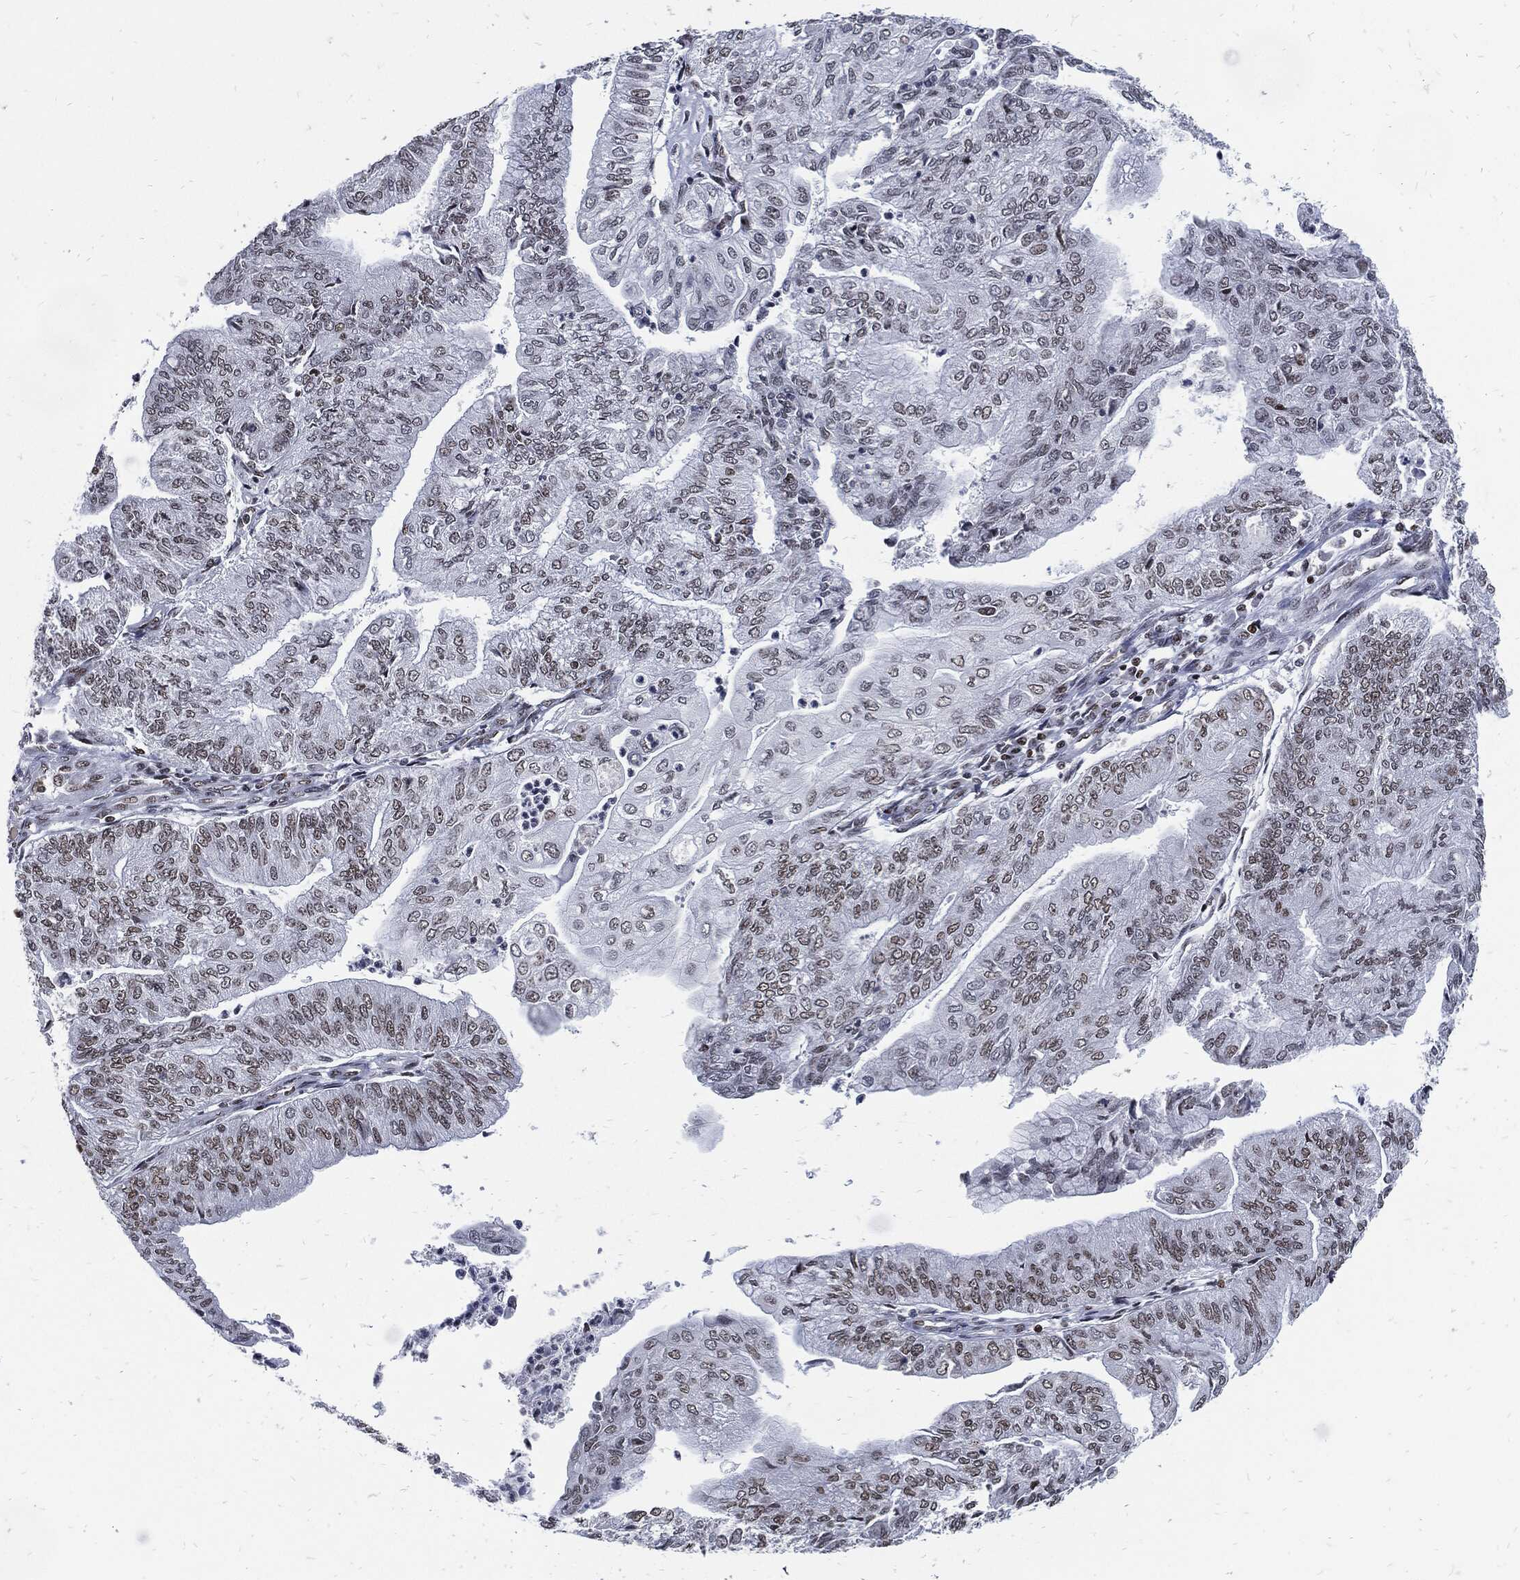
{"staining": {"intensity": "negative", "quantity": "none", "location": "none"}, "tissue": "endometrial cancer", "cell_type": "Tumor cells", "image_type": "cancer", "snomed": [{"axis": "morphology", "description": "Adenocarcinoma, NOS"}, {"axis": "topography", "description": "Endometrium"}], "caption": "The immunohistochemistry photomicrograph has no significant positivity in tumor cells of endometrial cancer (adenocarcinoma) tissue.", "gene": "TERF2", "patient": {"sex": "female", "age": 59}}